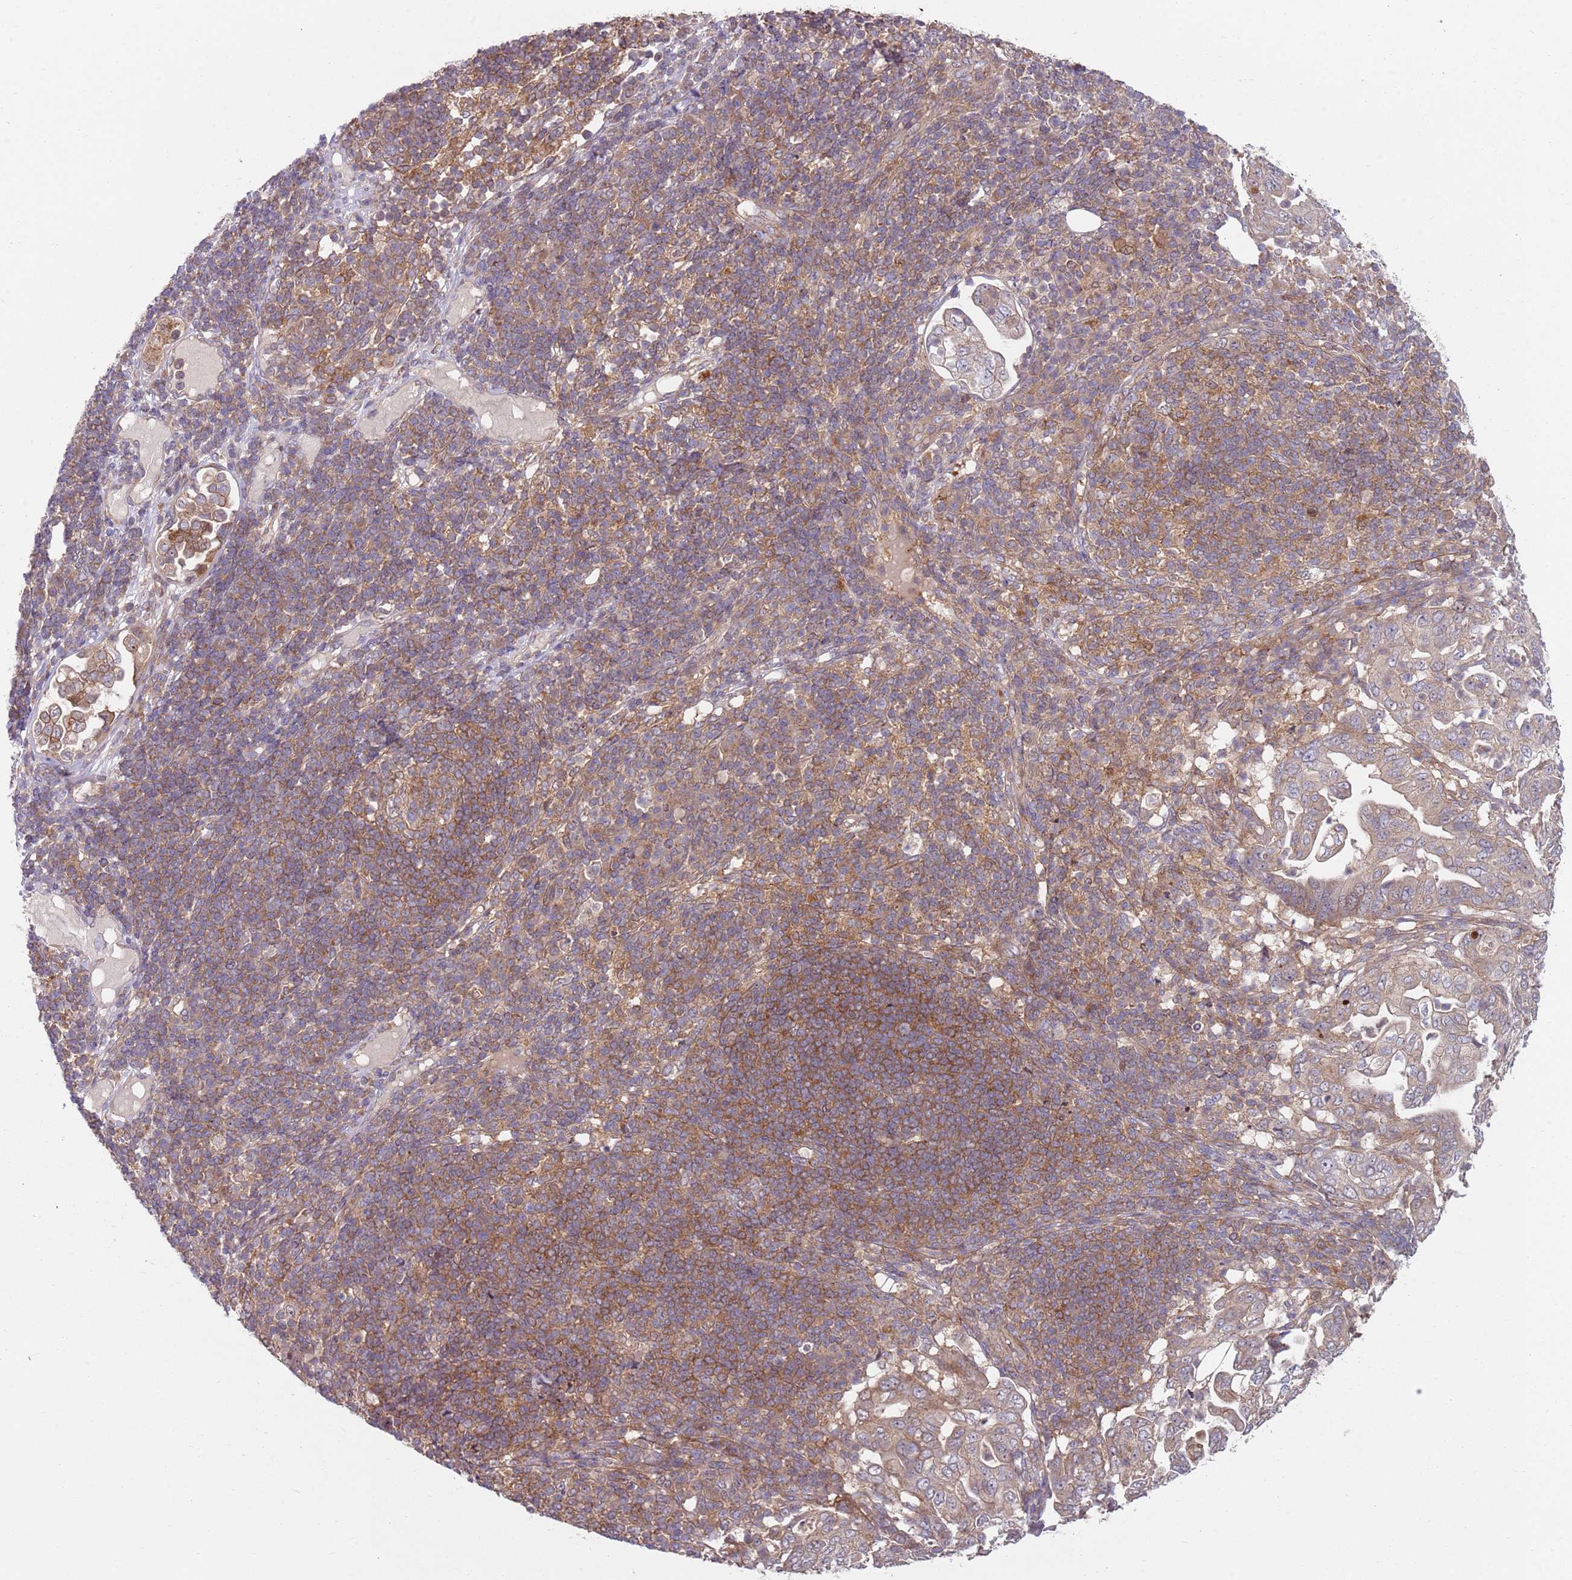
{"staining": {"intensity": "weak", "quantity": "<25%", "location": "cytoplasmic/membranous"}, "tissue": "pancreatic cancer", "cell_type": "Tumor cells", "image_type": "cancer", "snomed": [{"axis": "morphology", "description": "Normal tissue, NOS"}, {"axis": "morphology", "description": "Adenocarcinoma, NOS"}, {"axis": "topography", "description": "Lymph node"}, {"axis": "topography", "description": "Pancreas"}], "caption": "Pancreatic cancer (adenocarcinoma) stained for a protein using immunohistochemistry exhibits no expression tumor cells.", "gene": "GGA1", "patient": {"sex": "female", "age": 67}}